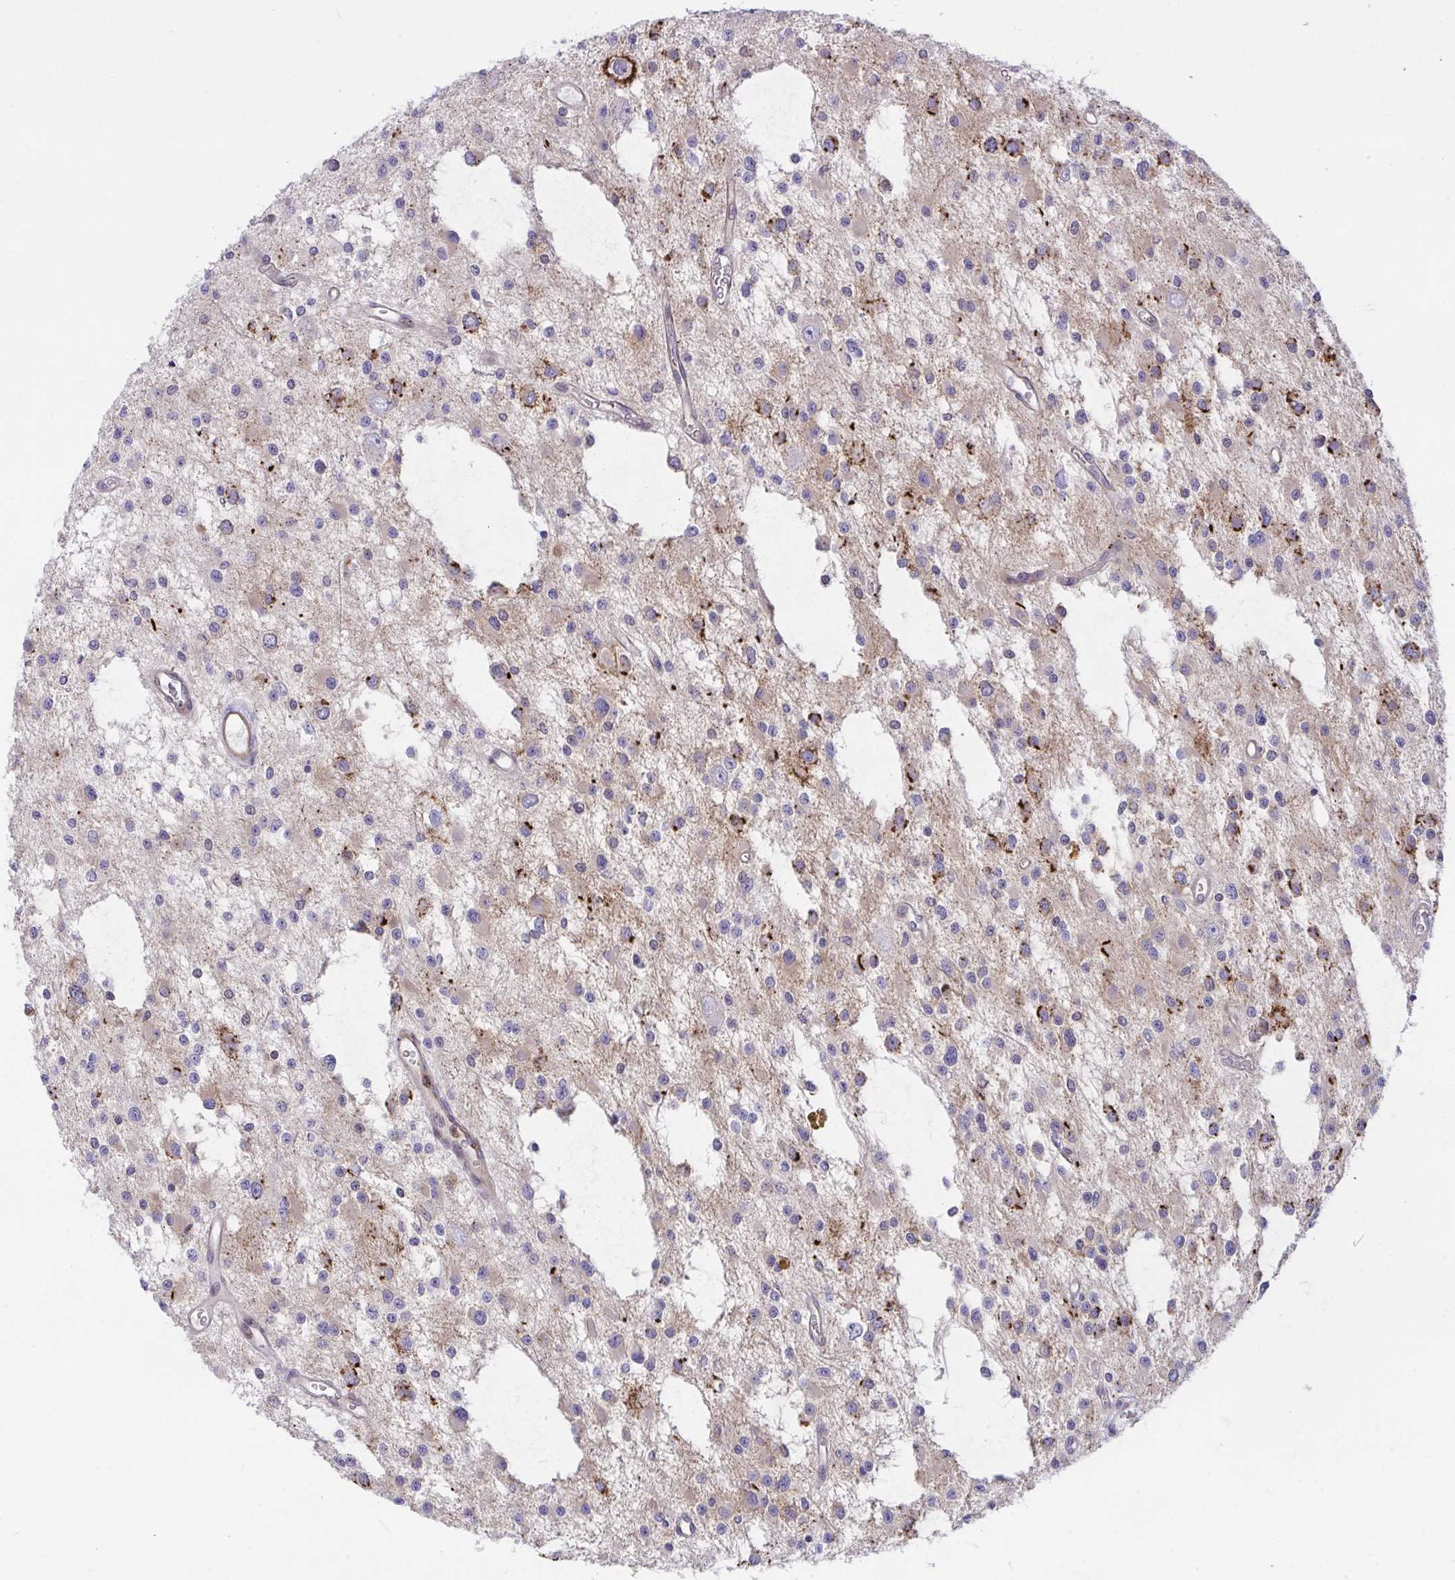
{"staining": {"intensity": "moderate", "quantity": "<25%", "location": "cytoplasmic/membranous"}, "tissue": "glioma", "cell_type": "Tumor cells", "image_type": "cancer", "snomed": [{"axis": "morphology", "description": "Glioma, malignant, Low grade"}, {"axis": "topography", "description": "Brain"}], "caption": "Immunohistochemistry (IHC) histopathology image of low-grade glioma (malignant) stained for a protein (brown), which exhibits low levels of moderate cytoplasmic/membranous positivity in about <25% of tumor cells.", "gene": "PPIH", "patient": {"sex": "male", "age": 43}}